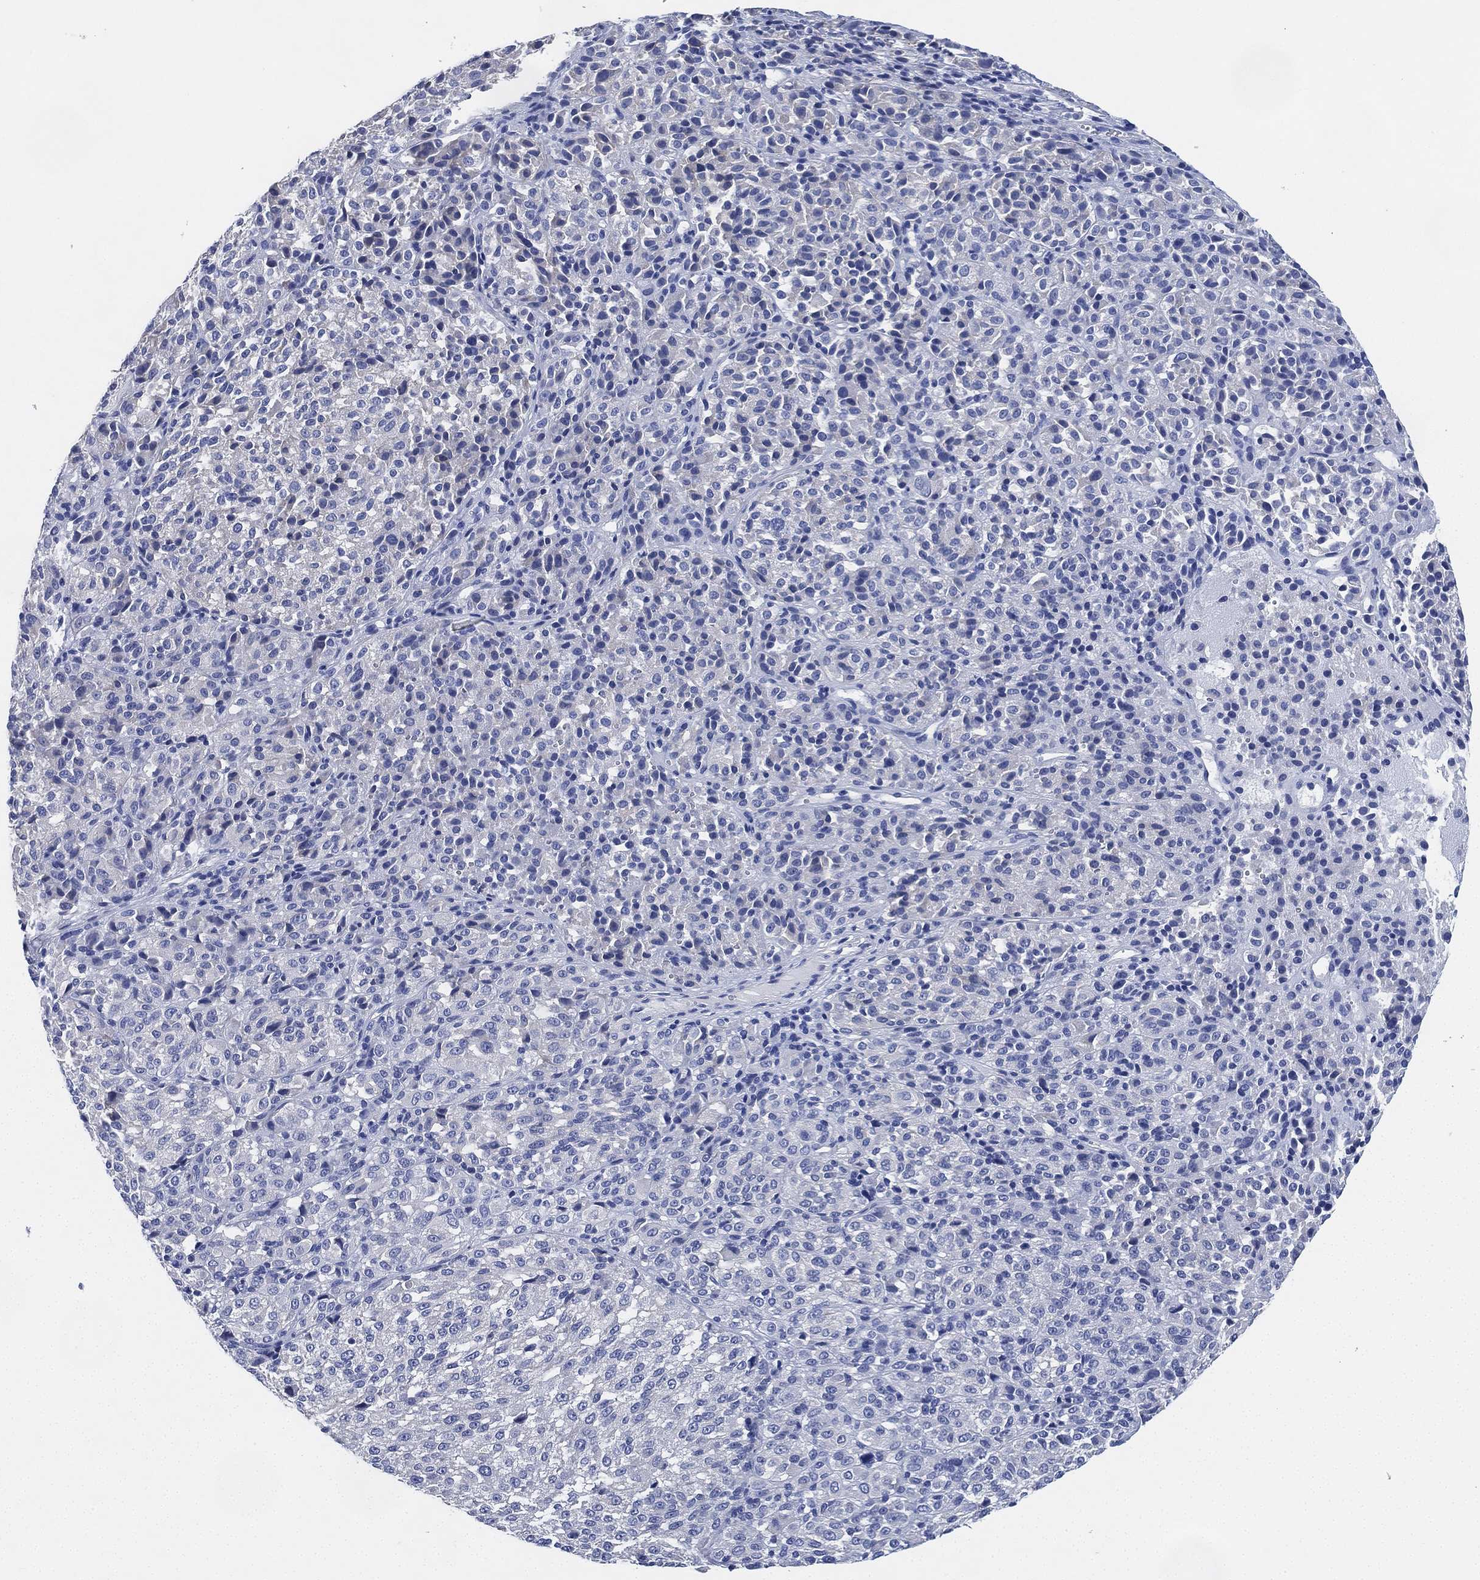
{"staining": {"intensity": "negative", "quantity": "none", "location": "none"}, "tissue": "melanoma", "cell_type": "Tumor cells", "image_type": "cancer", "snomed": [{"axis": "morphology", "description": "Malignant melanoma, Metastatic site"}, {"axis": "topography", "description": "Brain"}], "caption": "IHC micrograph of malignant melanoma (metastatic site) stained for a protein (brown), which exhibits no staining in tumor cells.", "gene": "CCDC70", "patient": {"sex": "female", "age": 56}}